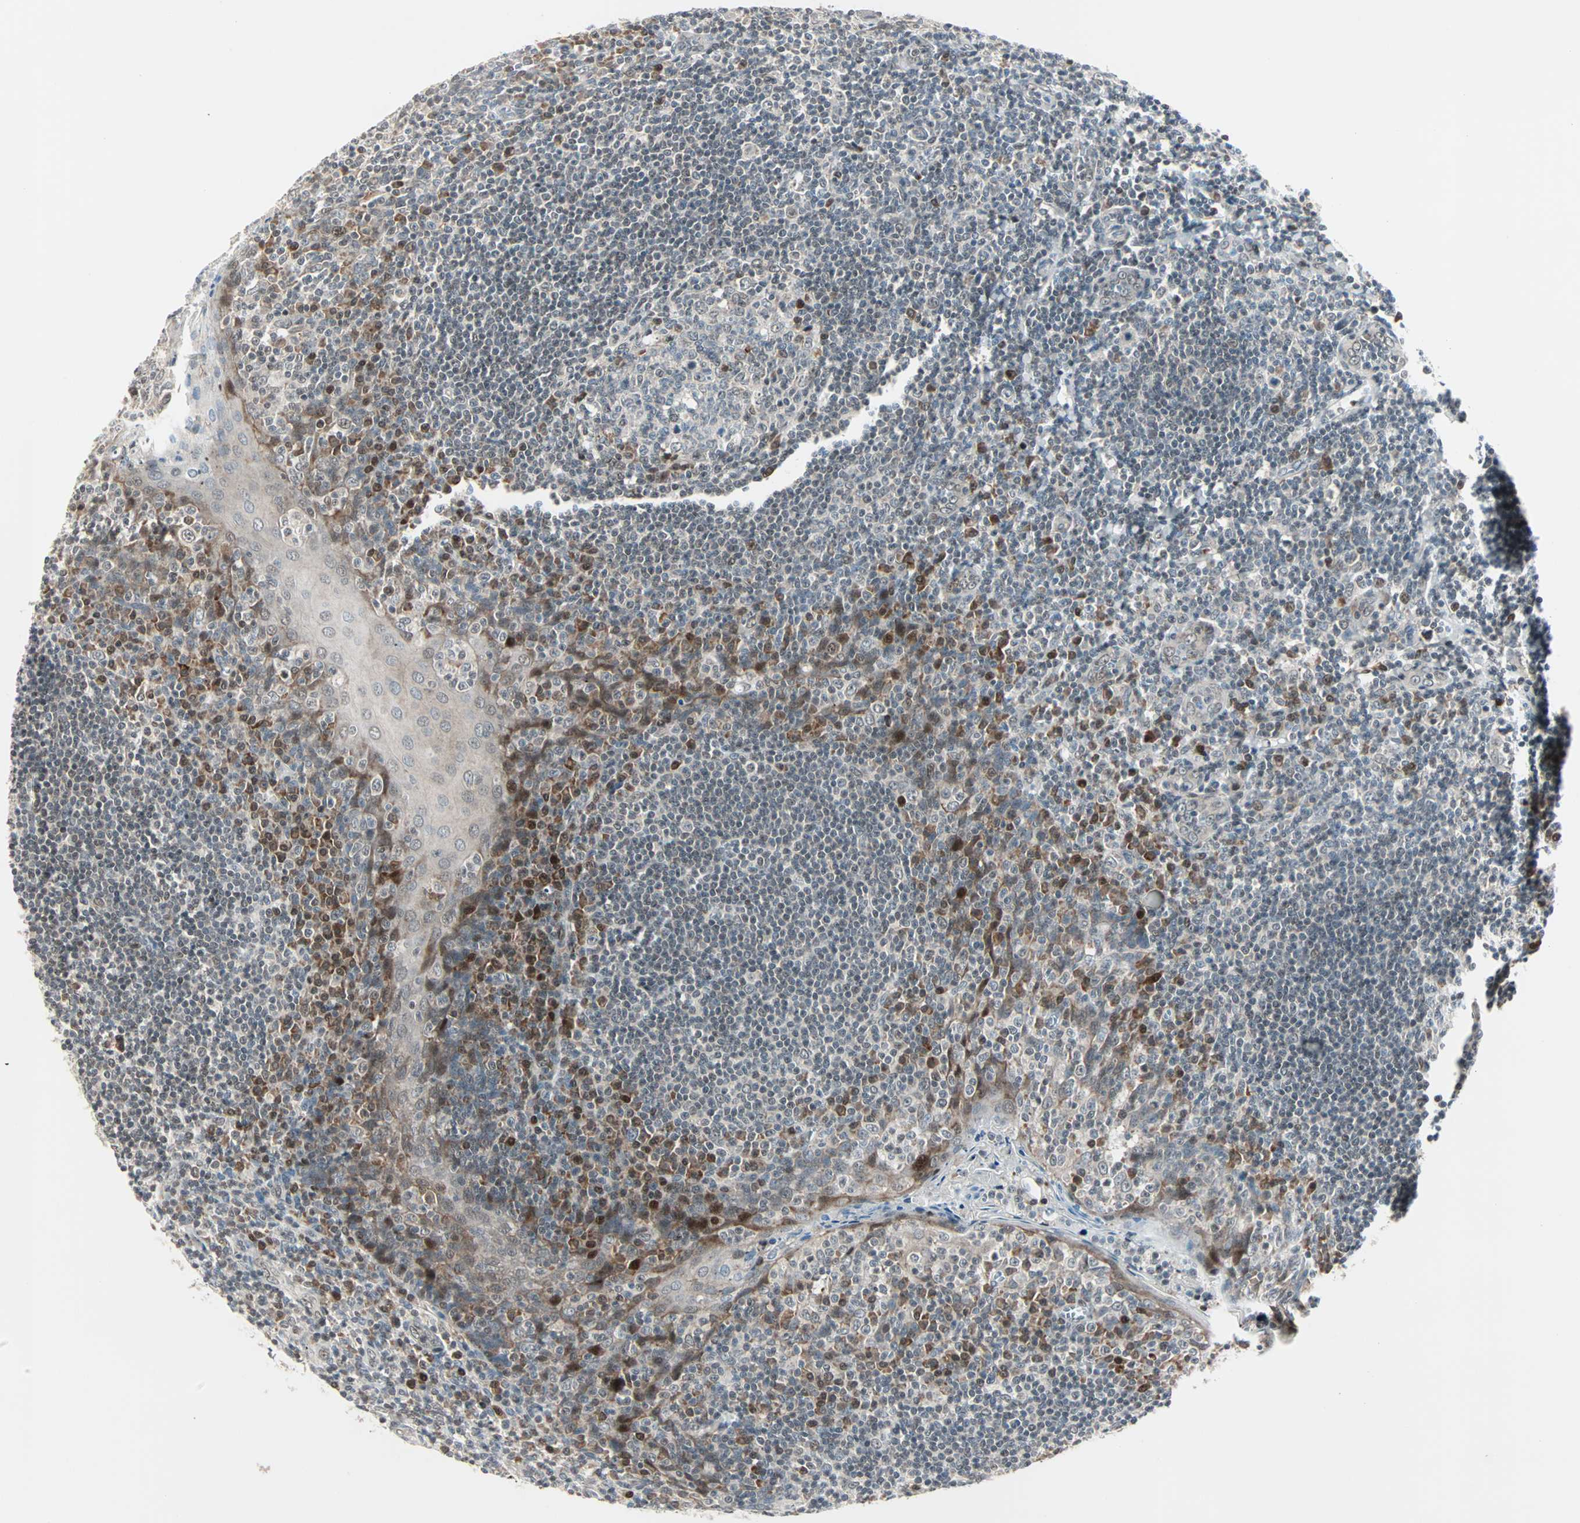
{"staining": {"intensity": "weak", "quantity": "<25%", "location": "nuclear"}, "tissue": "tonsil", "cell_type": "Germinal center cells", "image_type": "normal", "snomed": [{"axis": "morphology", "description": "Normal tissue, NOS"}, {"axis": "topography", "description": "Tonsil"}], "caption": "Tonsil was stained to show a protein in brown. There is no significant expression in germinal center cells. (DAB (3,3'-diaminobenzidine) IHC, high magnification).", "gene": "CBX4", "patient": {"sex": "male", "age": 20}}